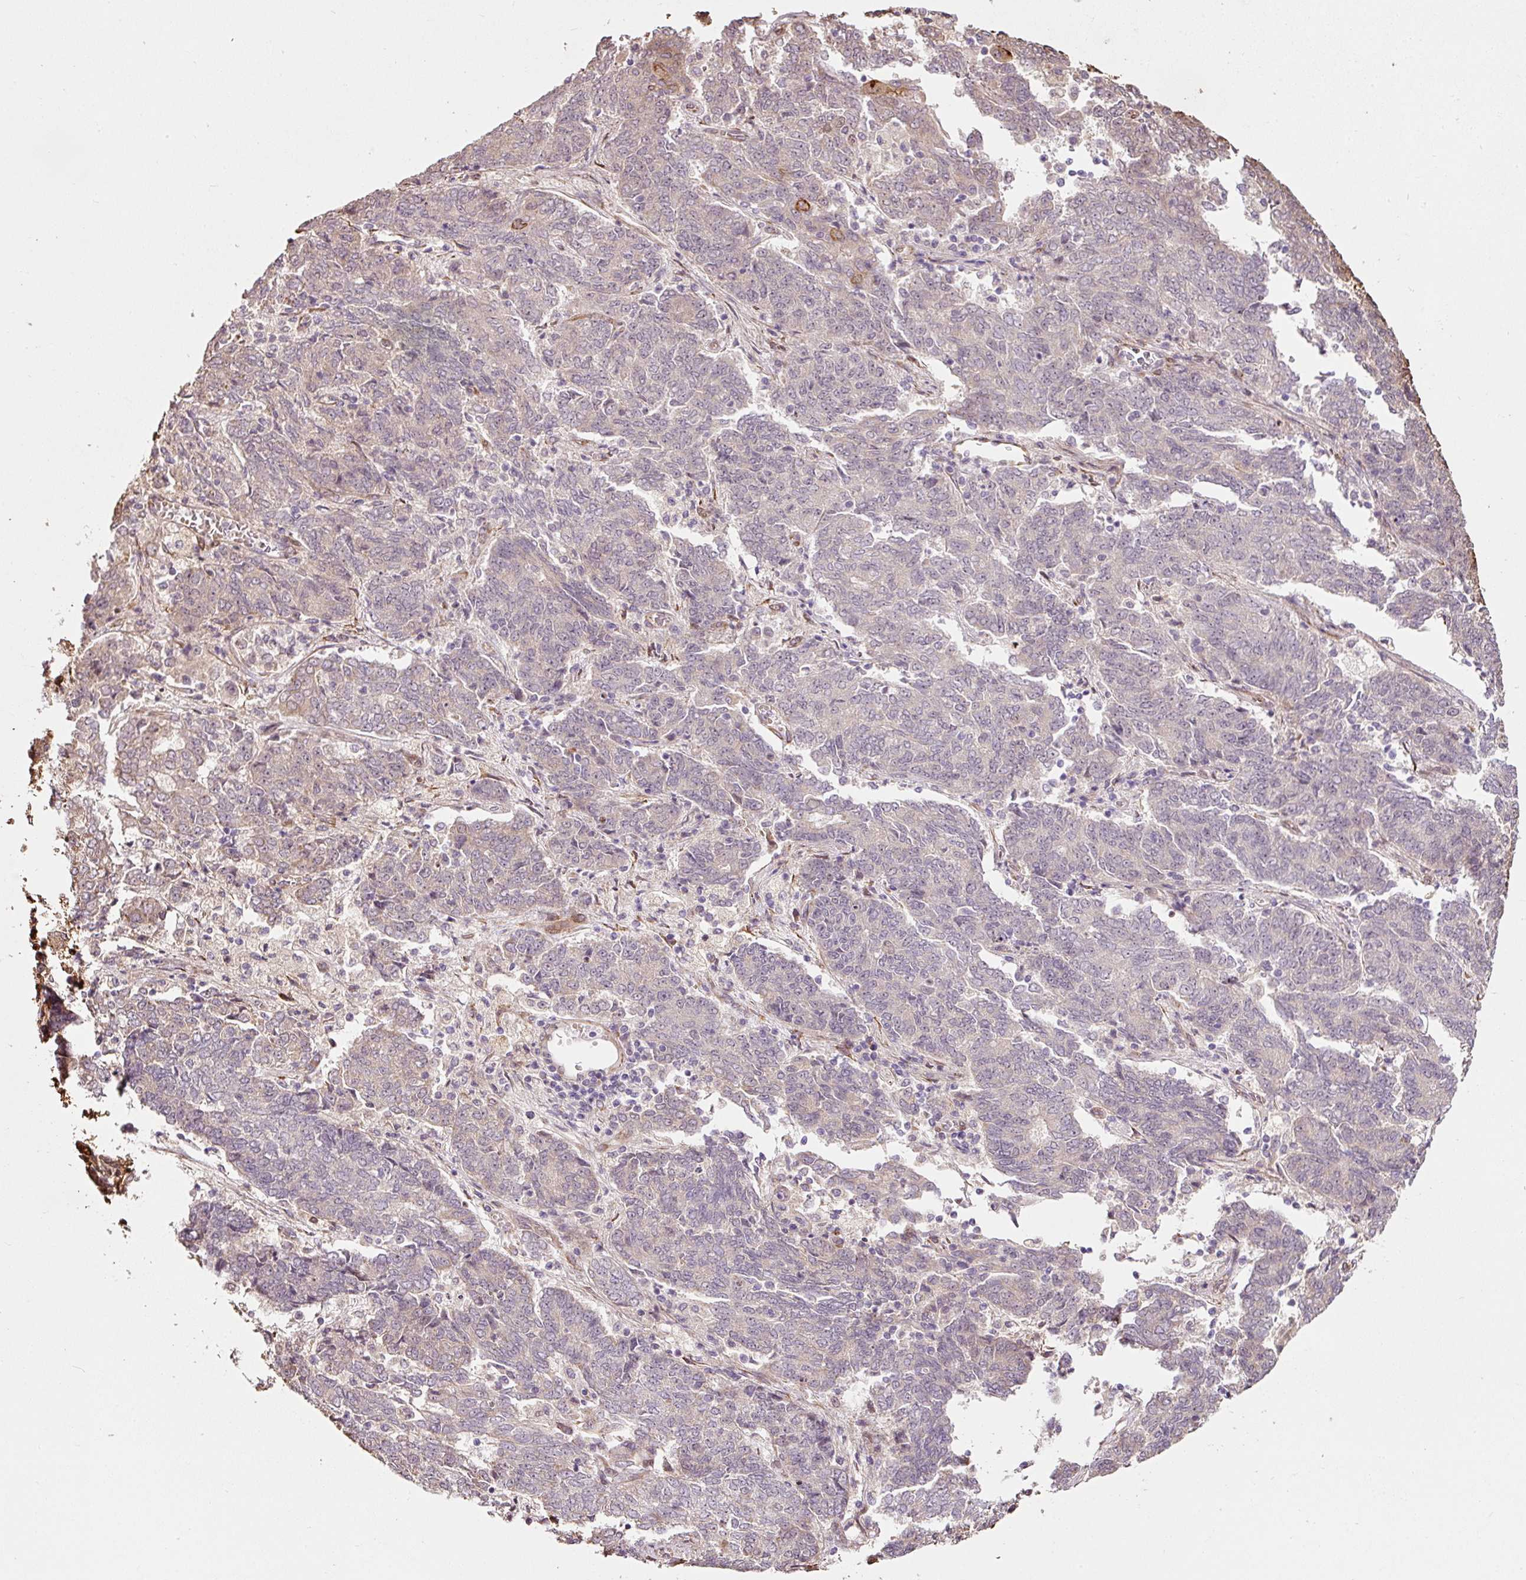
{"staining": {"intensity": "moderate", "quantity": "<25%", "location": "cytoplasmic/membranous"}, "tissue": "endometrial cancer", "cell_type": "Tumor cells", "image_type": "cancer", "snomed": [{"axis": "morphology", "description": "Adenocarcinoma, NOS"}, {"axis": "topography", "description": "Endometrium"}], "caption": "Brown immunohistochemical staining in human adenocarcinoma (endometrial) demonstrates moderate cytoplasmic/membranous staining in about <25% of tumor cells.", "gene": "ETF1", "patient": {"sex": "female", "age": 80}}